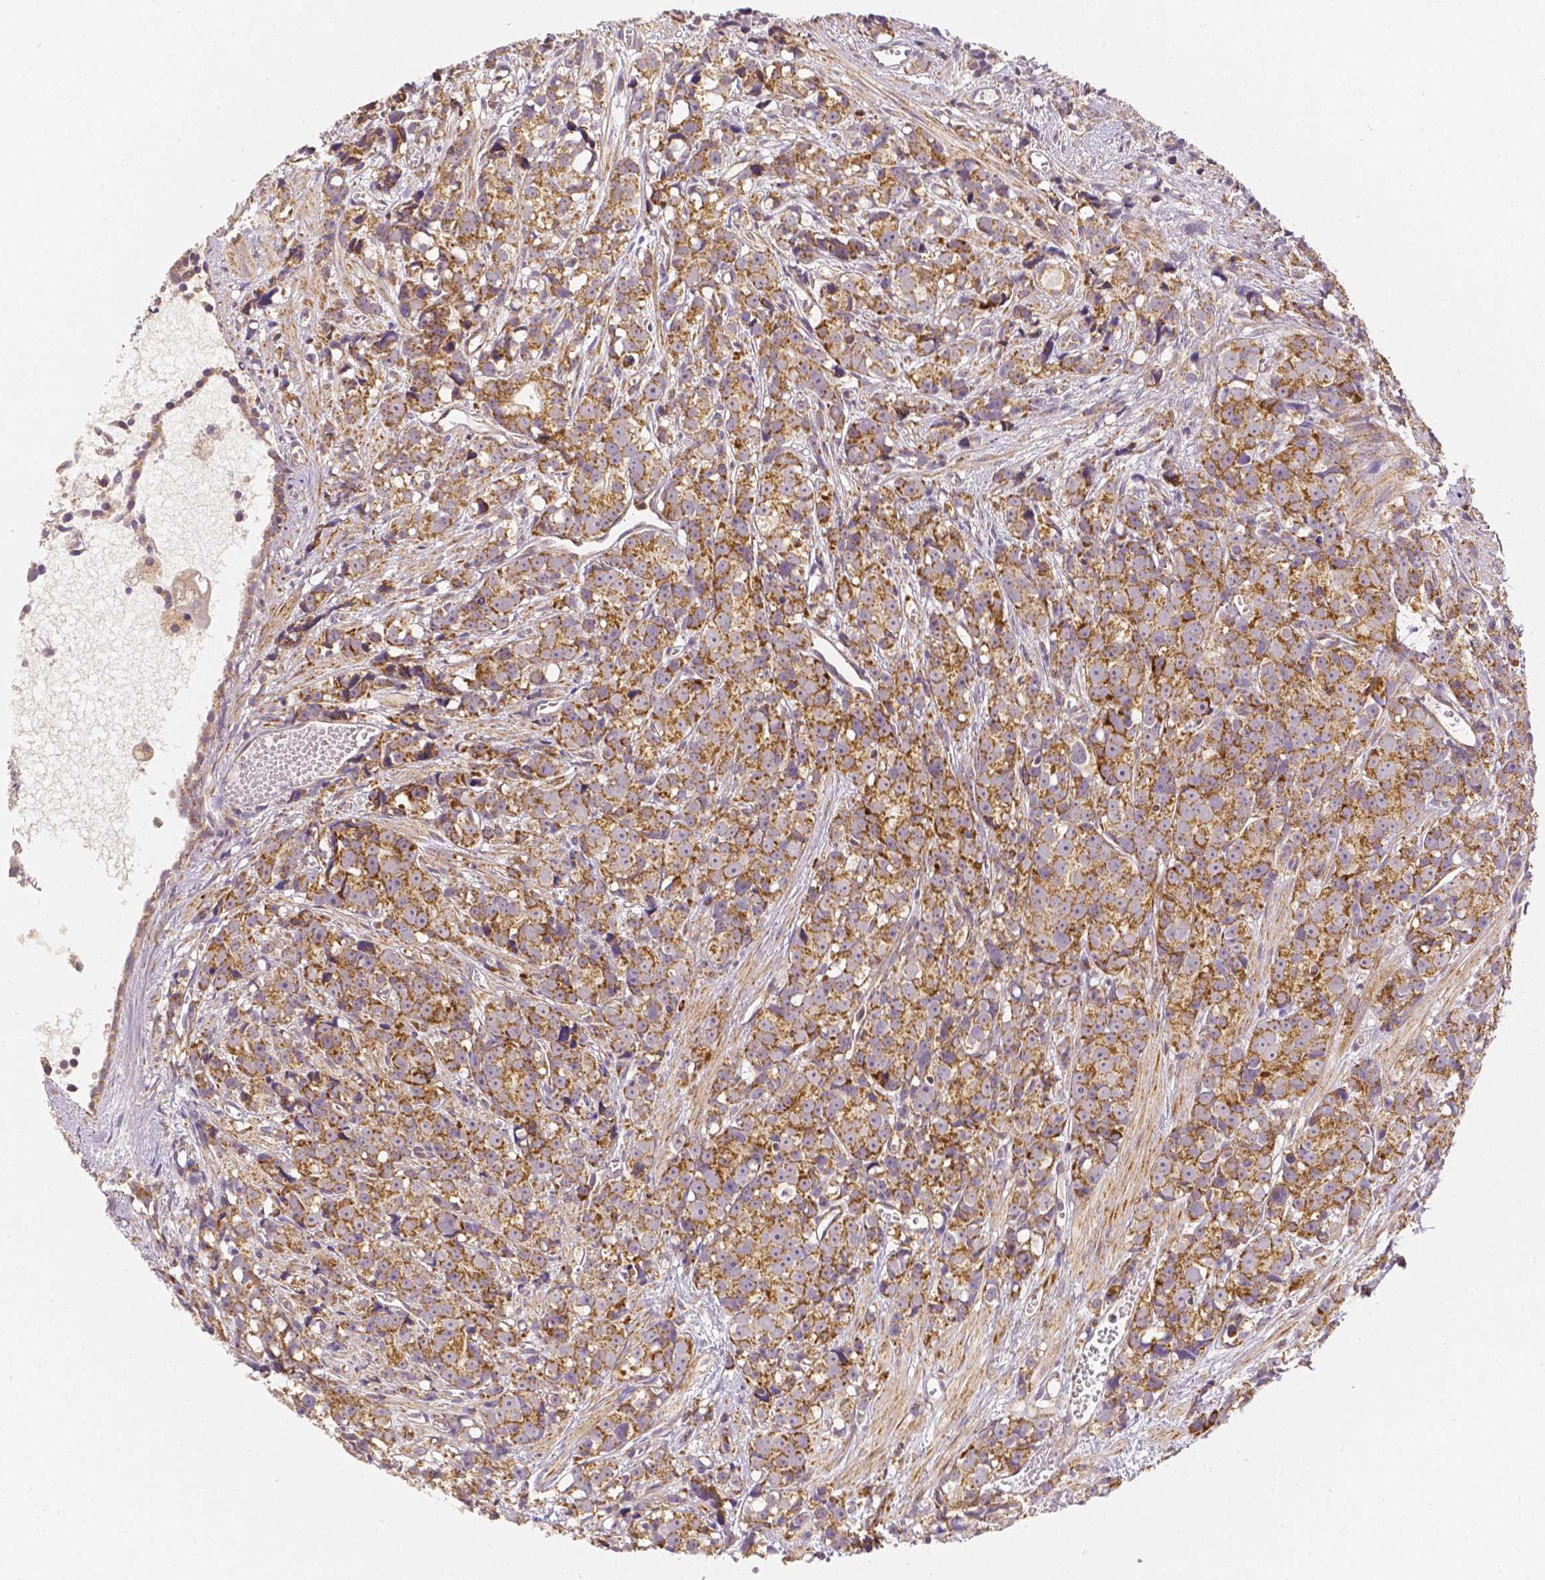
{"staining": {"intensity": "strong", "quantity": ">75%", "location": "cytoplasmic/membranous"}, "tissue": "prostate cancer", "cell_type": "Tumor cells", "image_type": "cancer", "snomed": [{"axis": "morphology", "description": "Adenocarcinoma, High grade"}, {"axis": "topography", "description": "Prostate"}], "caption": "Human prostate cancer (high-grade adenocarcinoma) stained with a protein marker reveals strong staining in tumor cells.", "gene": "RHOT1", "patient": {"sex": "male", "age": 77}}